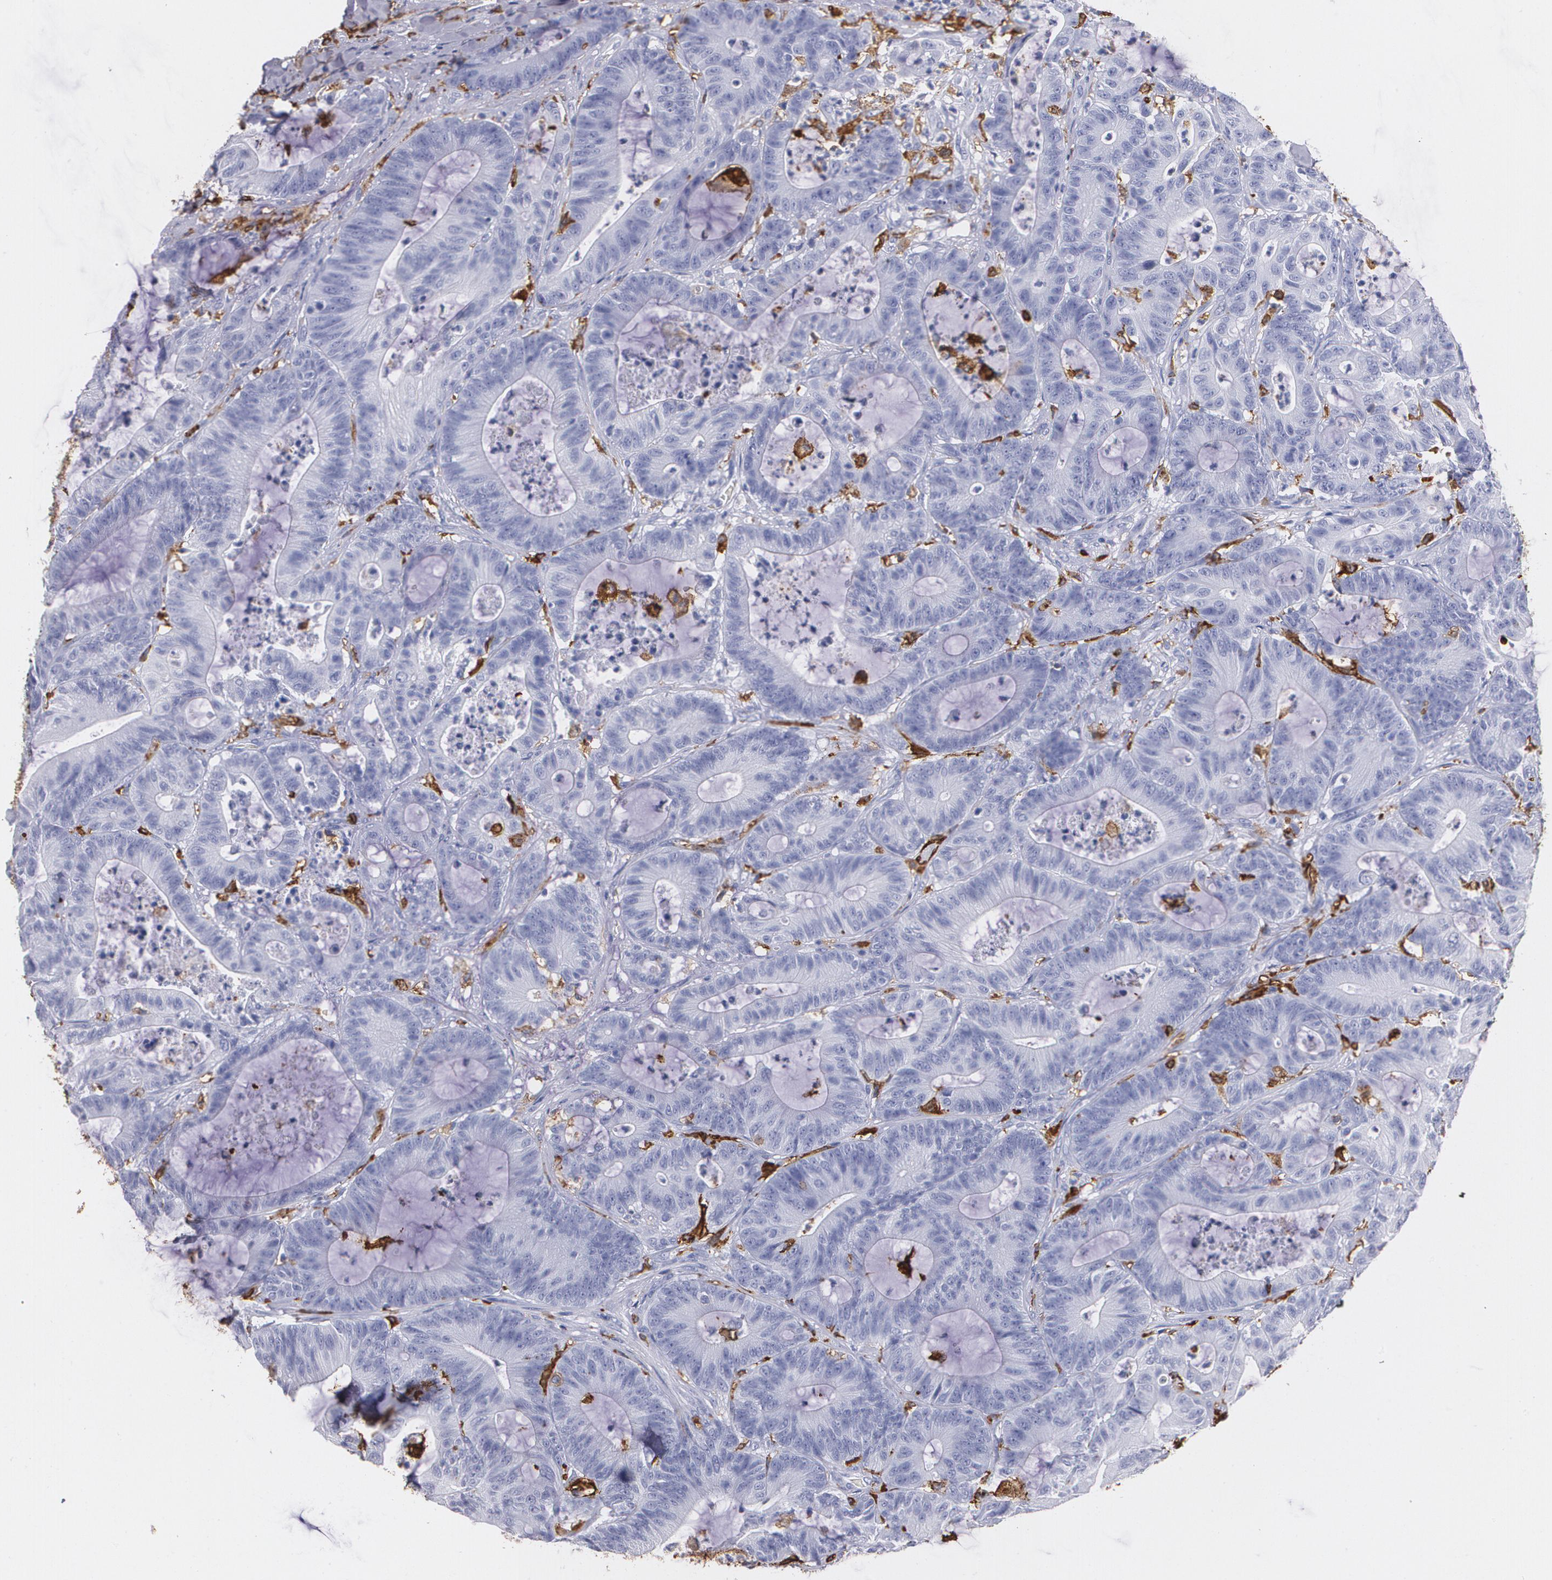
{"staining": {"intensity": "negative", "quantity": "none", "location": "none"}, "tissue": "colorectal cancer", "cell_type": "Tumor cells", "image_type": "cancer", "snomed": [{"axis": "morphology", "description": "Adenocarcinoma, NOS"}, {"axis": "topography", "description": "Colon"}], "caption": "Colorectal cancer was stained to show a protein in brown. There is no significant positivity in tumor cells. (Brightfield microscopy of DAB (3,3'-diaminobenzidine) immunohistochemistry at high magnification).", "gene": "HLA-DRA", "patient": {"sex": "female", "age": 84}}